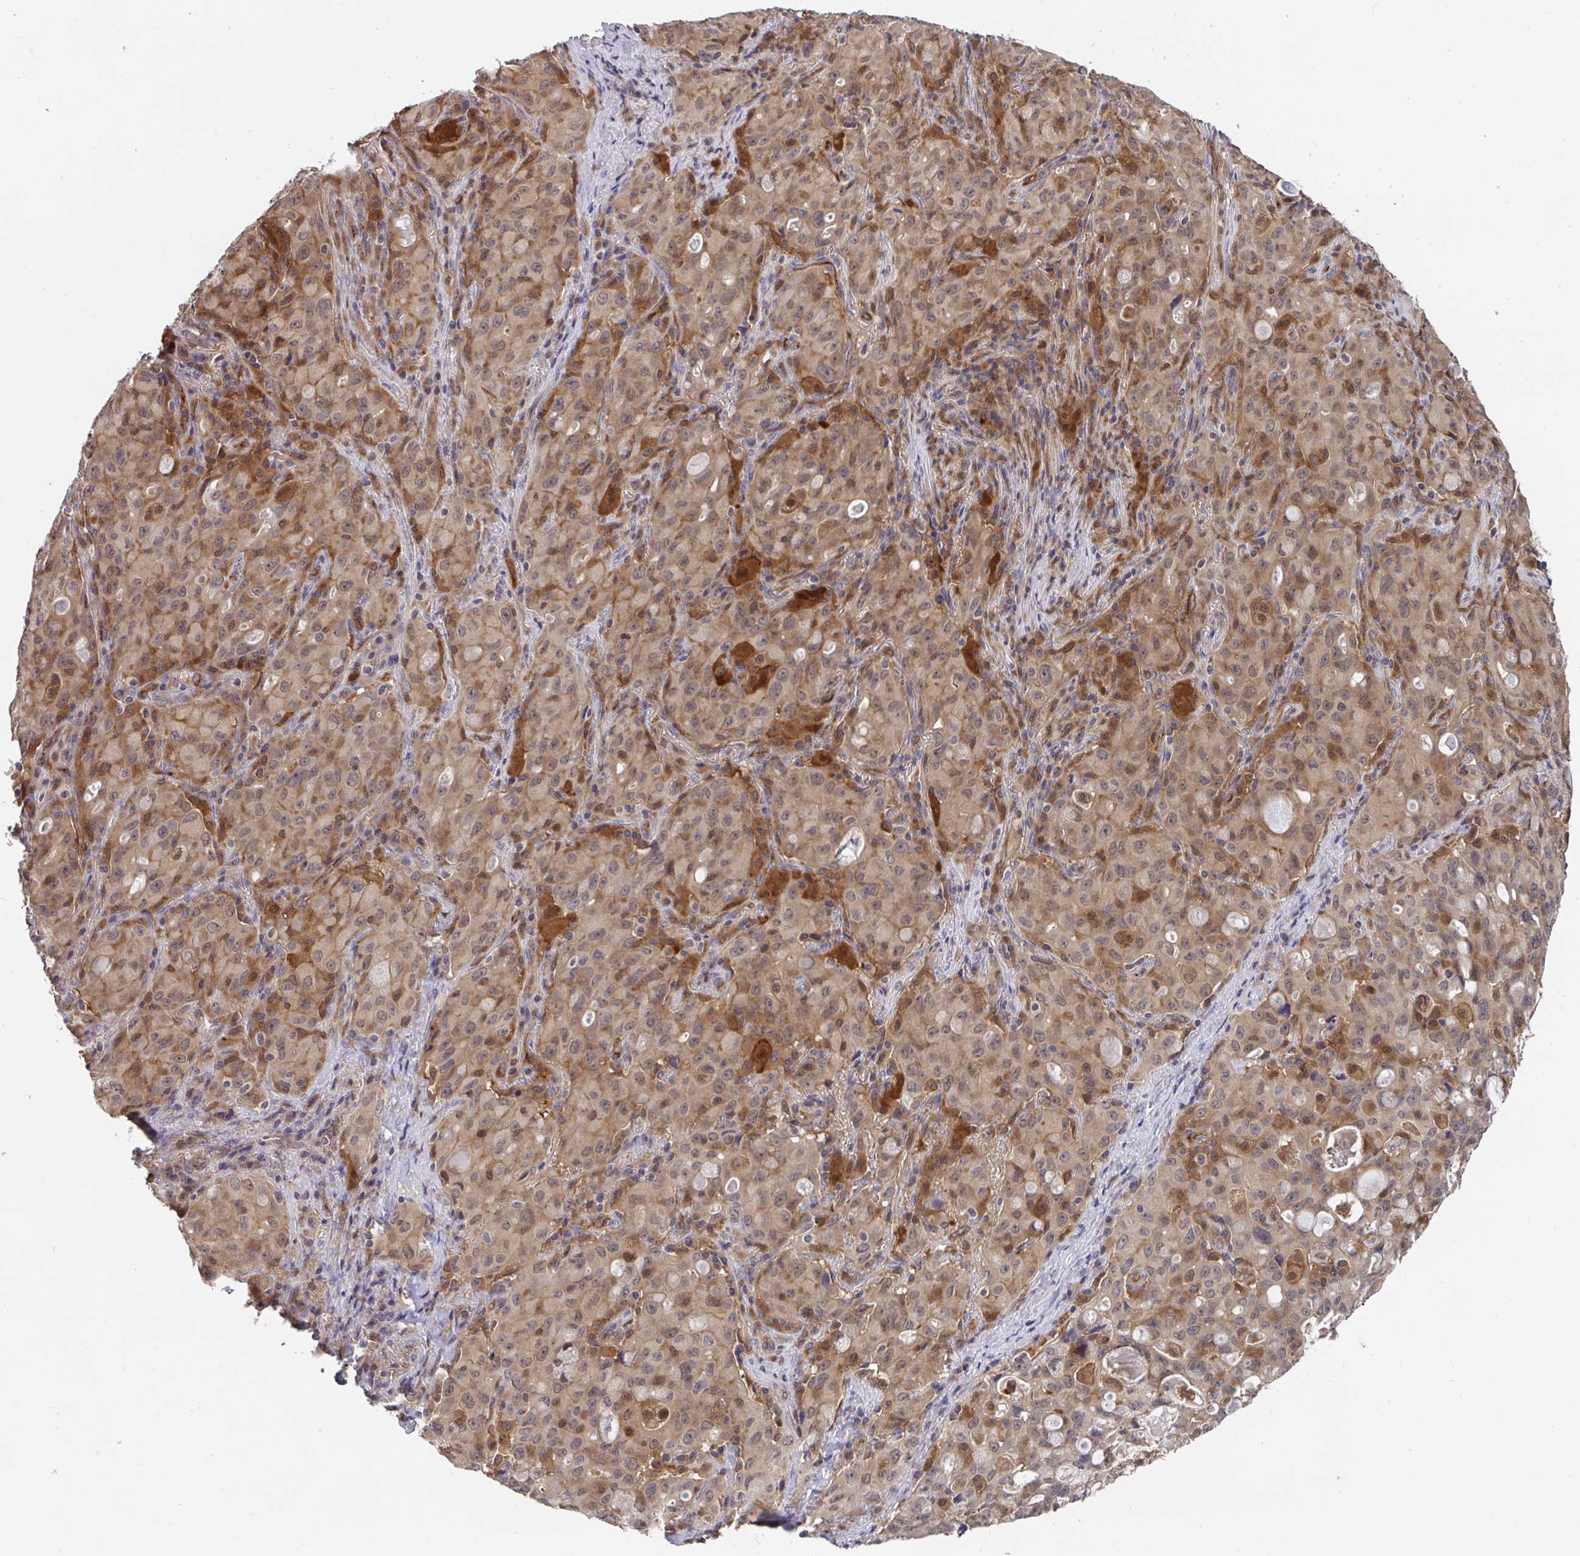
{"staining": {"intensity": "weak", "quantity": ">75%", "location": "cytoplasmic/membranous,nuclear"}, "tissue": "lung cancer", "cell_type": "Tumor cells", "image_type": "cancer", "snomed": [{"axis": "morphology", "description": "Adenocarcinoma, NOS"}, {"axis": "topography", "description": "Lung"}], "caption": "A high-resolution image shows immunohistochemistry staining of lung adenocarcinoma, which exhibits weak cytoplasmic/membranous and nuclear staining in approximately >75% of tumor cells.", "gene": "TIGAR", "patient": {"sex": "female", "age": 44}}